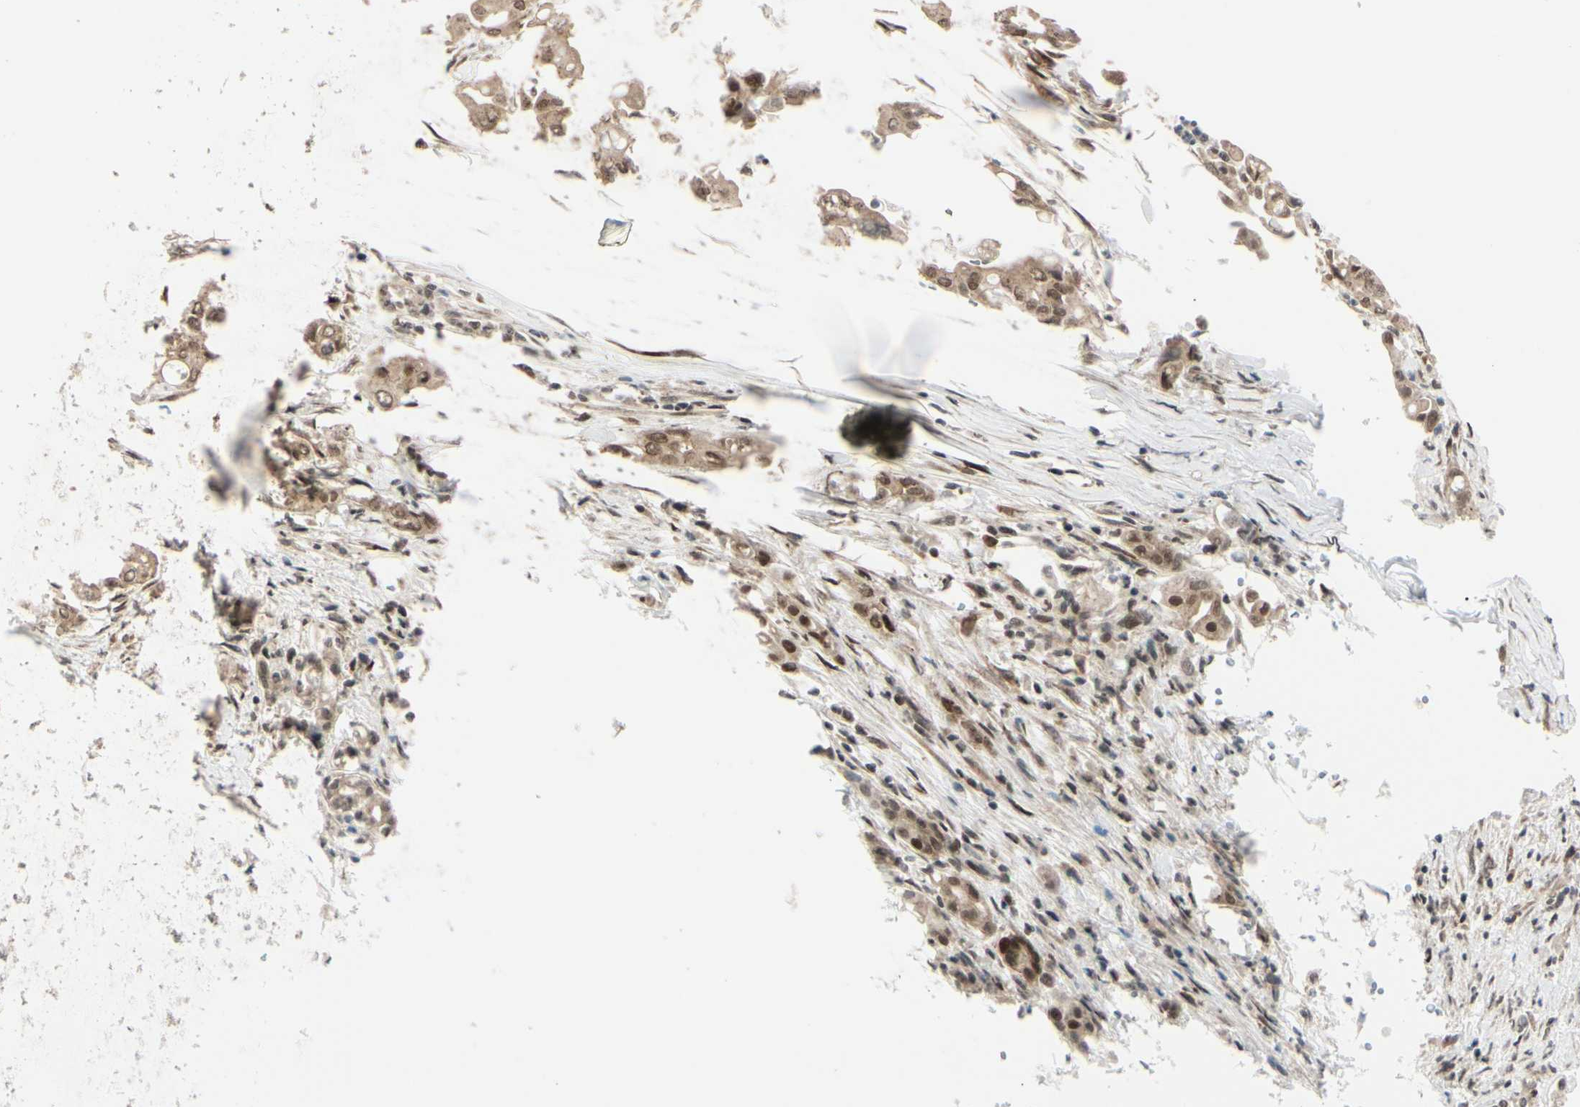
{"staining": {"intensity": "moderate", "quantity": ">75%", "location": "cytoplasmic/membranous,nuclear"}, "tissue": "pancreatic cancer", "cell_type": "Tumor cells", "image_type": "cancer", "snomed": [{"axis": "morphology", "description": "Normal tissue, NOS"}, {"axis": "topography", "description": "Pancreas"}], "caption": "The immunohistochemical stain labels moderate cytoplasmic/membranous and nuclear expression in tumor cells of pancreatic cancer tissue.", "gene": "BRMS1", "patient": {"sex": "male", "age": 42}}